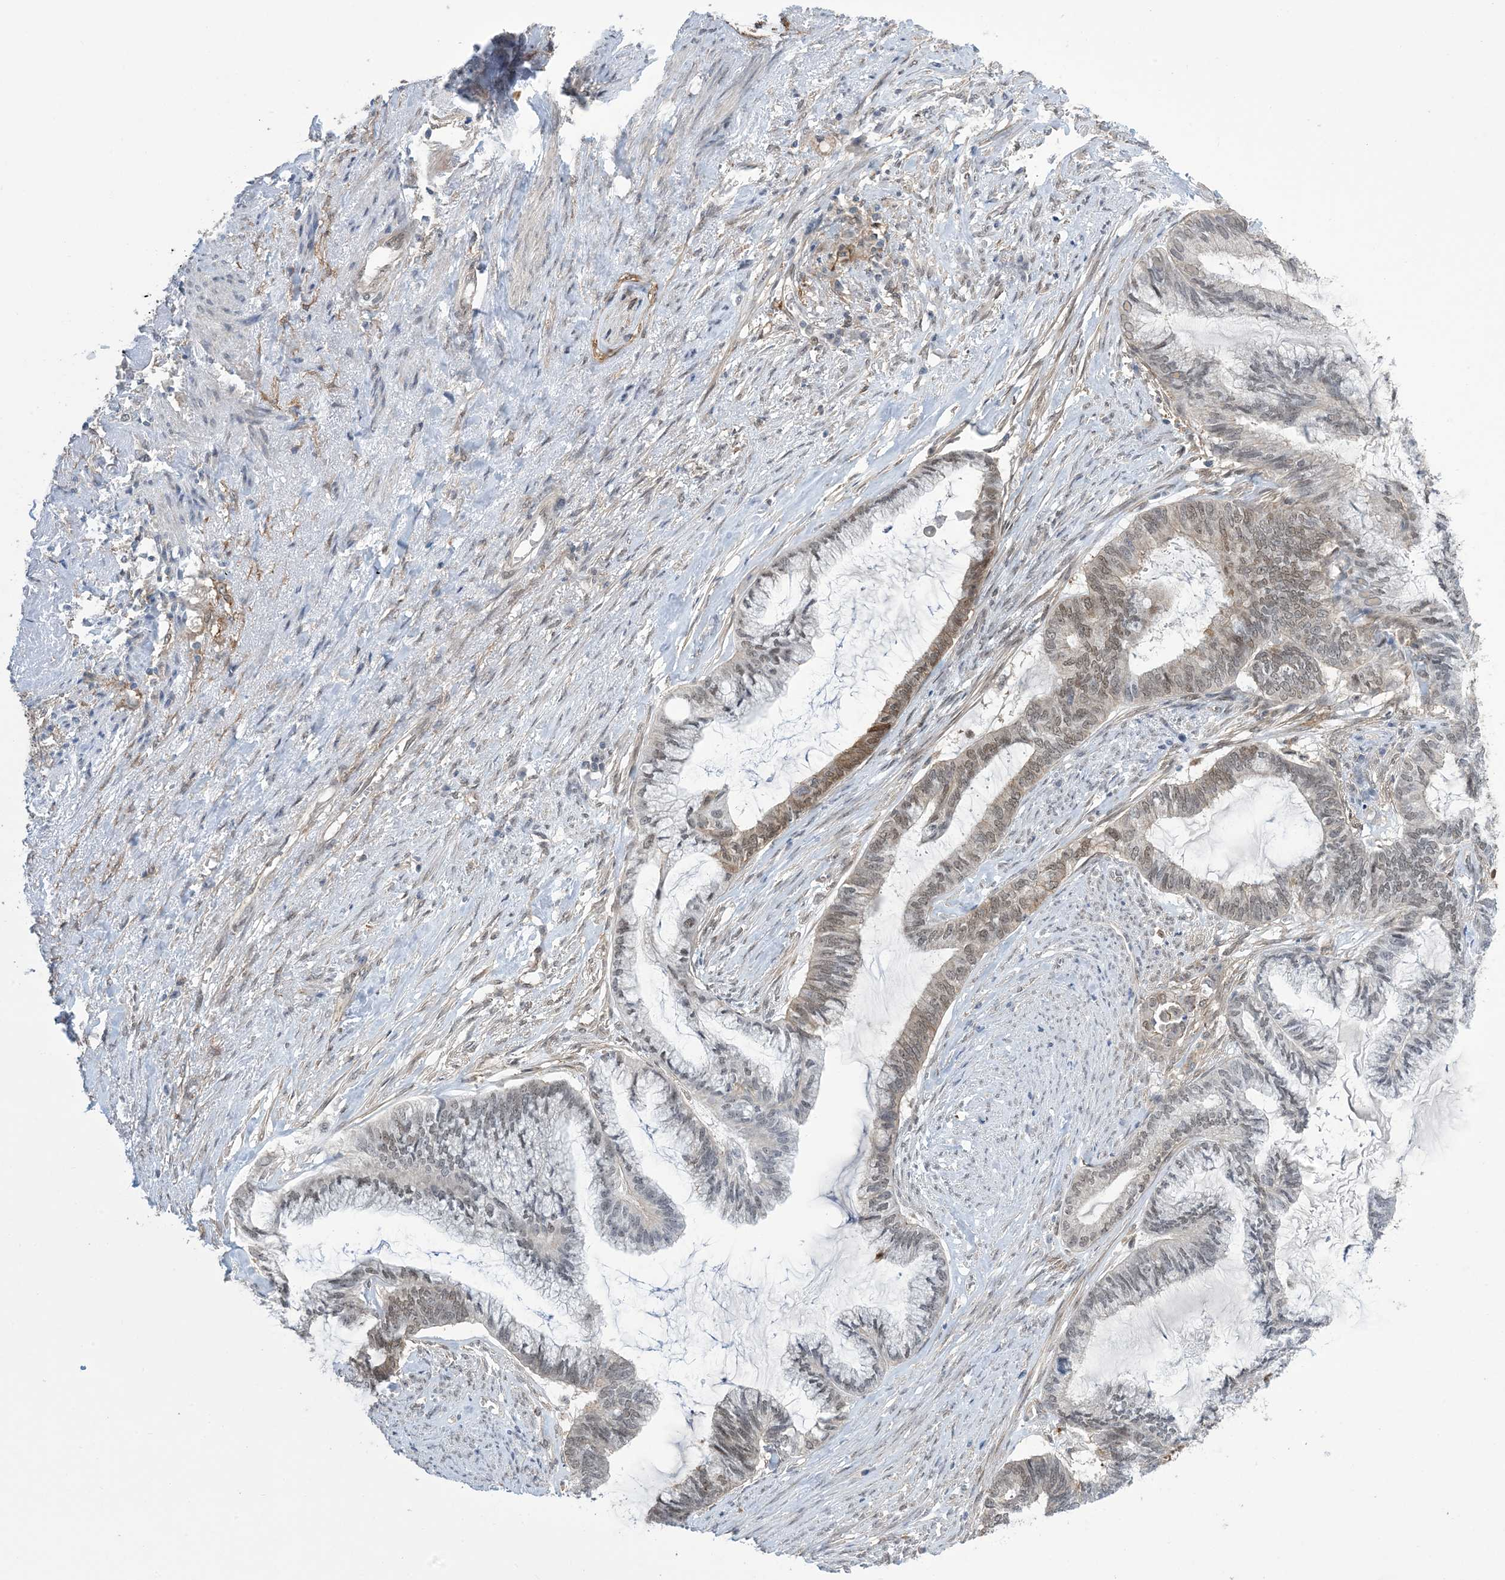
{"staining": {"intensity": "weak", "quantity": "<25%", "location": "cytoplasmic/membranous,nuclear"}, "tissue": "endometrial cancer", "cell_type": "Tumor cells", "image_type": "cancer", "snomed": [{"axis": "morphology", "description": "Adenocarcinoma, NOS"}, {"axis": "topography", "description": "Endometrium"}], "caption": "Adenocarcinoma (endometrial) was stained to show a protein in brown. There is no significant staining in tumor cells.", "gene": "ZNF8", "patient": {"sex": "female", "age": 86}}